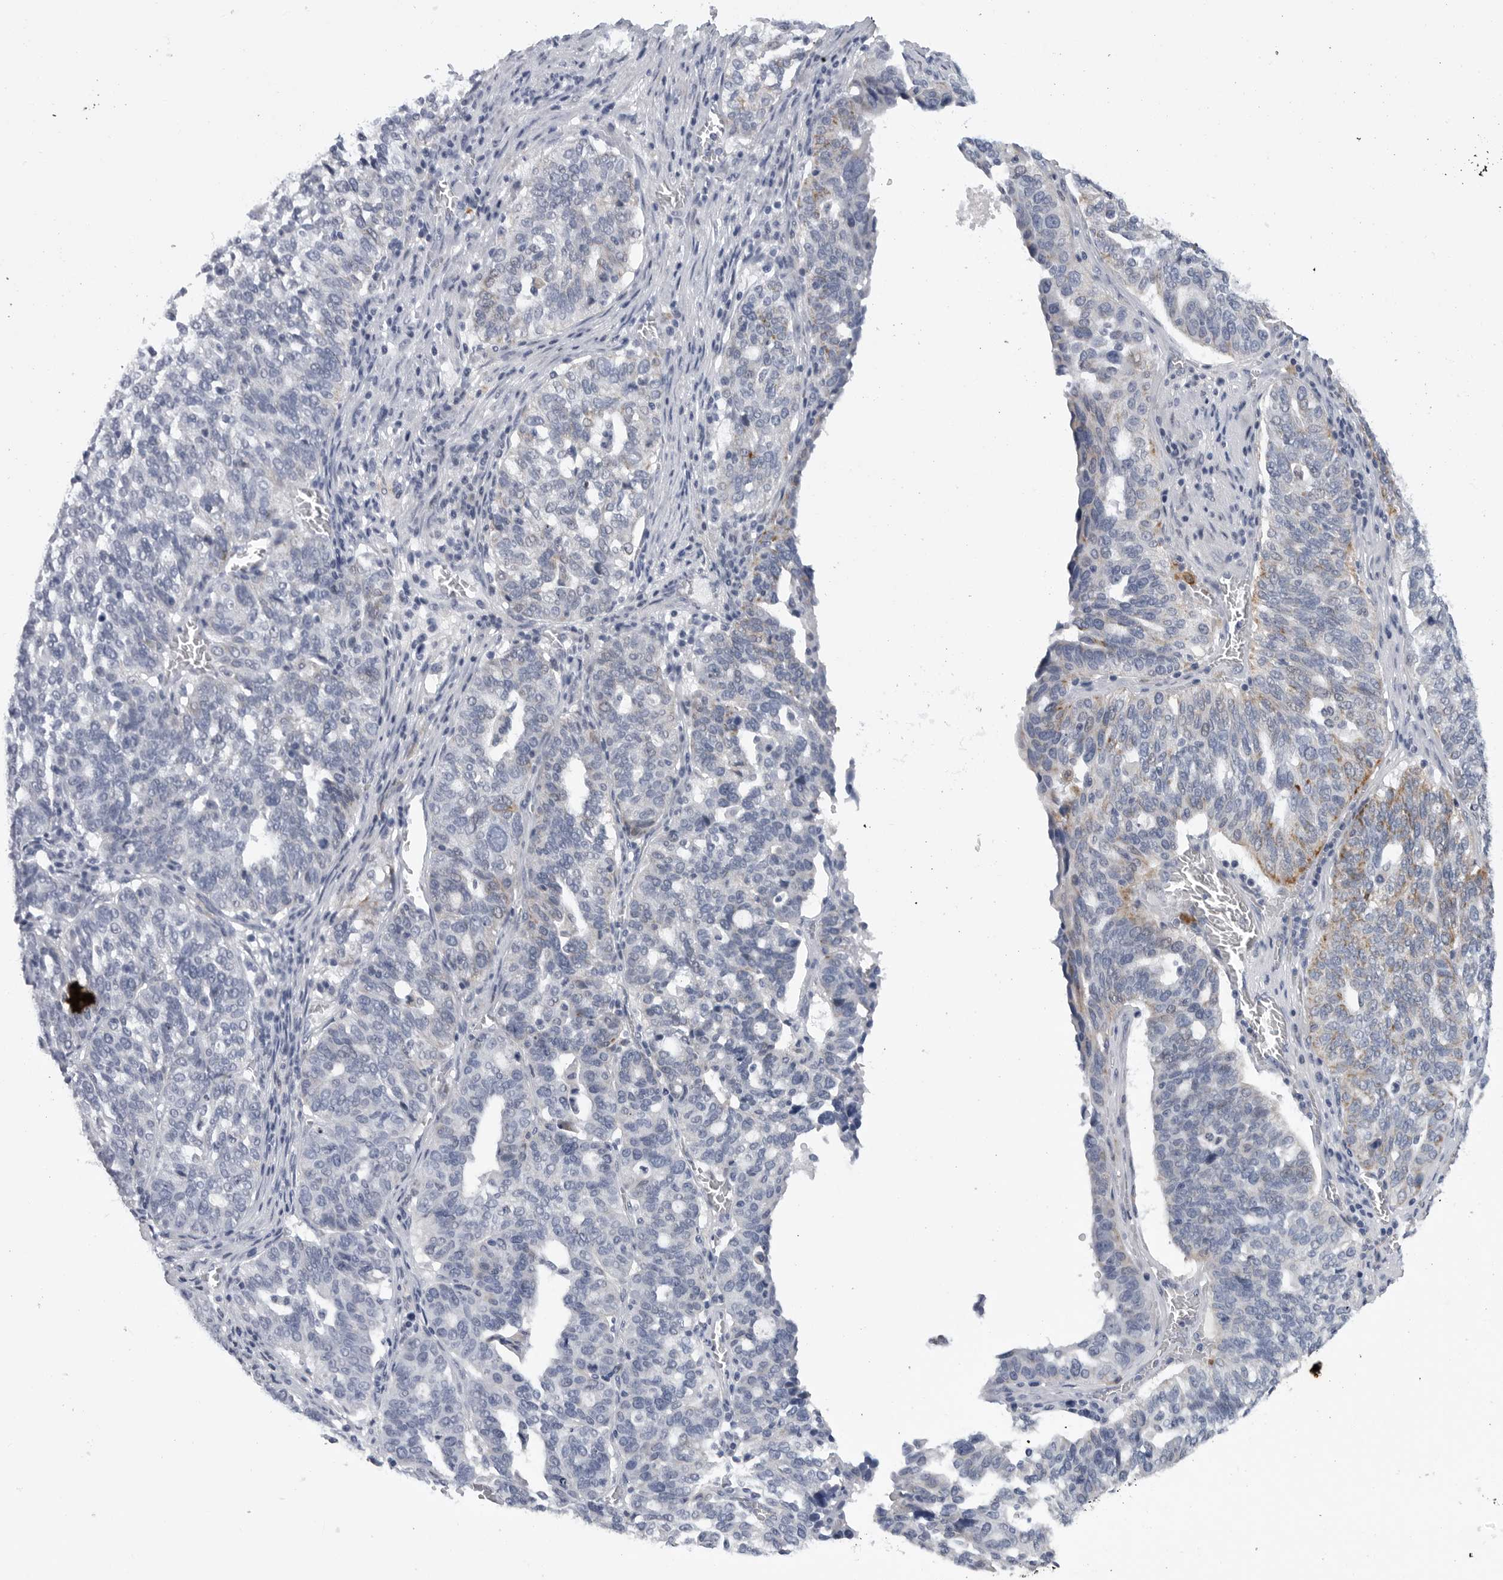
{"staining": {"intensity": "moderate", "quantity": "<25%", "location": "cytoplasmic/membranous"}, "tissue": "ovarian cancer", "cell_type": "Tumor cells", "image_type": "cancer", "snomed": [{"axis": "morphology", "description": "Cystadenocarcinoma, serous, NOS"}, {"axis": "topography", "description": "Ovary"}], "caption": "Protein expression analysis of serous cystadenocarcinoma (ovarian) reveals moderate cytoplasmic/membranous expression in approximately <25% of tumor cells.", "gene": "CDK20", "patient": {"sex": "female", "age": 59}}